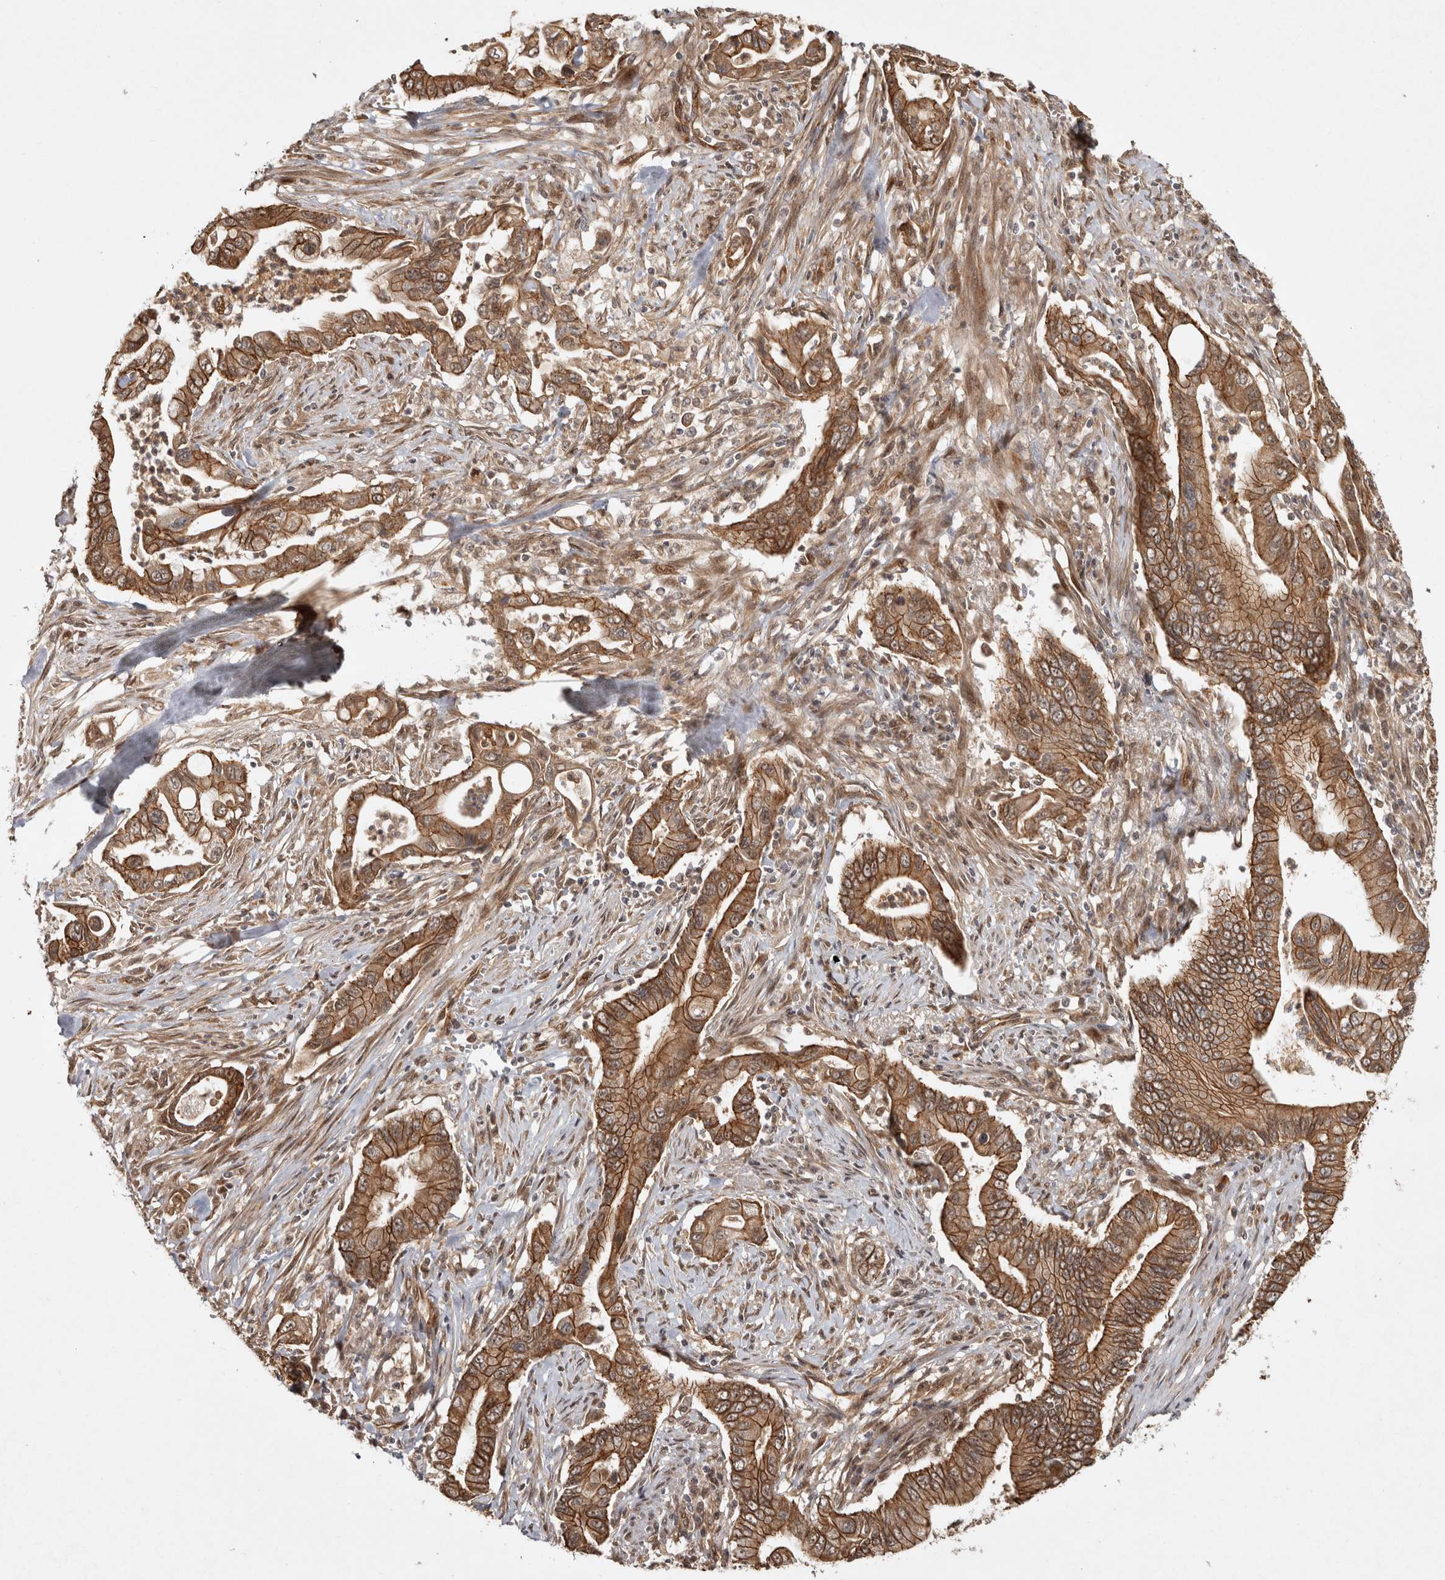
{"staining": {"intensity": "strong", "quantity": ">75%", "location": "cytoplasmic/membranous"}, "tissue": "pancreatic cancer", "cell_type": "Tumor cells", "image_type": "cancer", "snomed": [{"axis": "morphology", "description": "Adenocarcinoma, NOS"}, {"axis": "topography", "description": "Pancreas"}], "caption": "Strong cytoplasmic/membranous expression for a protein is appreciated in approximately >75% of tumor cells of pancreatic cancer (adenocarcinoma) using IHC.", "gene": "CAMSAP2", "patient": {"sex": "male", "age": 78}}